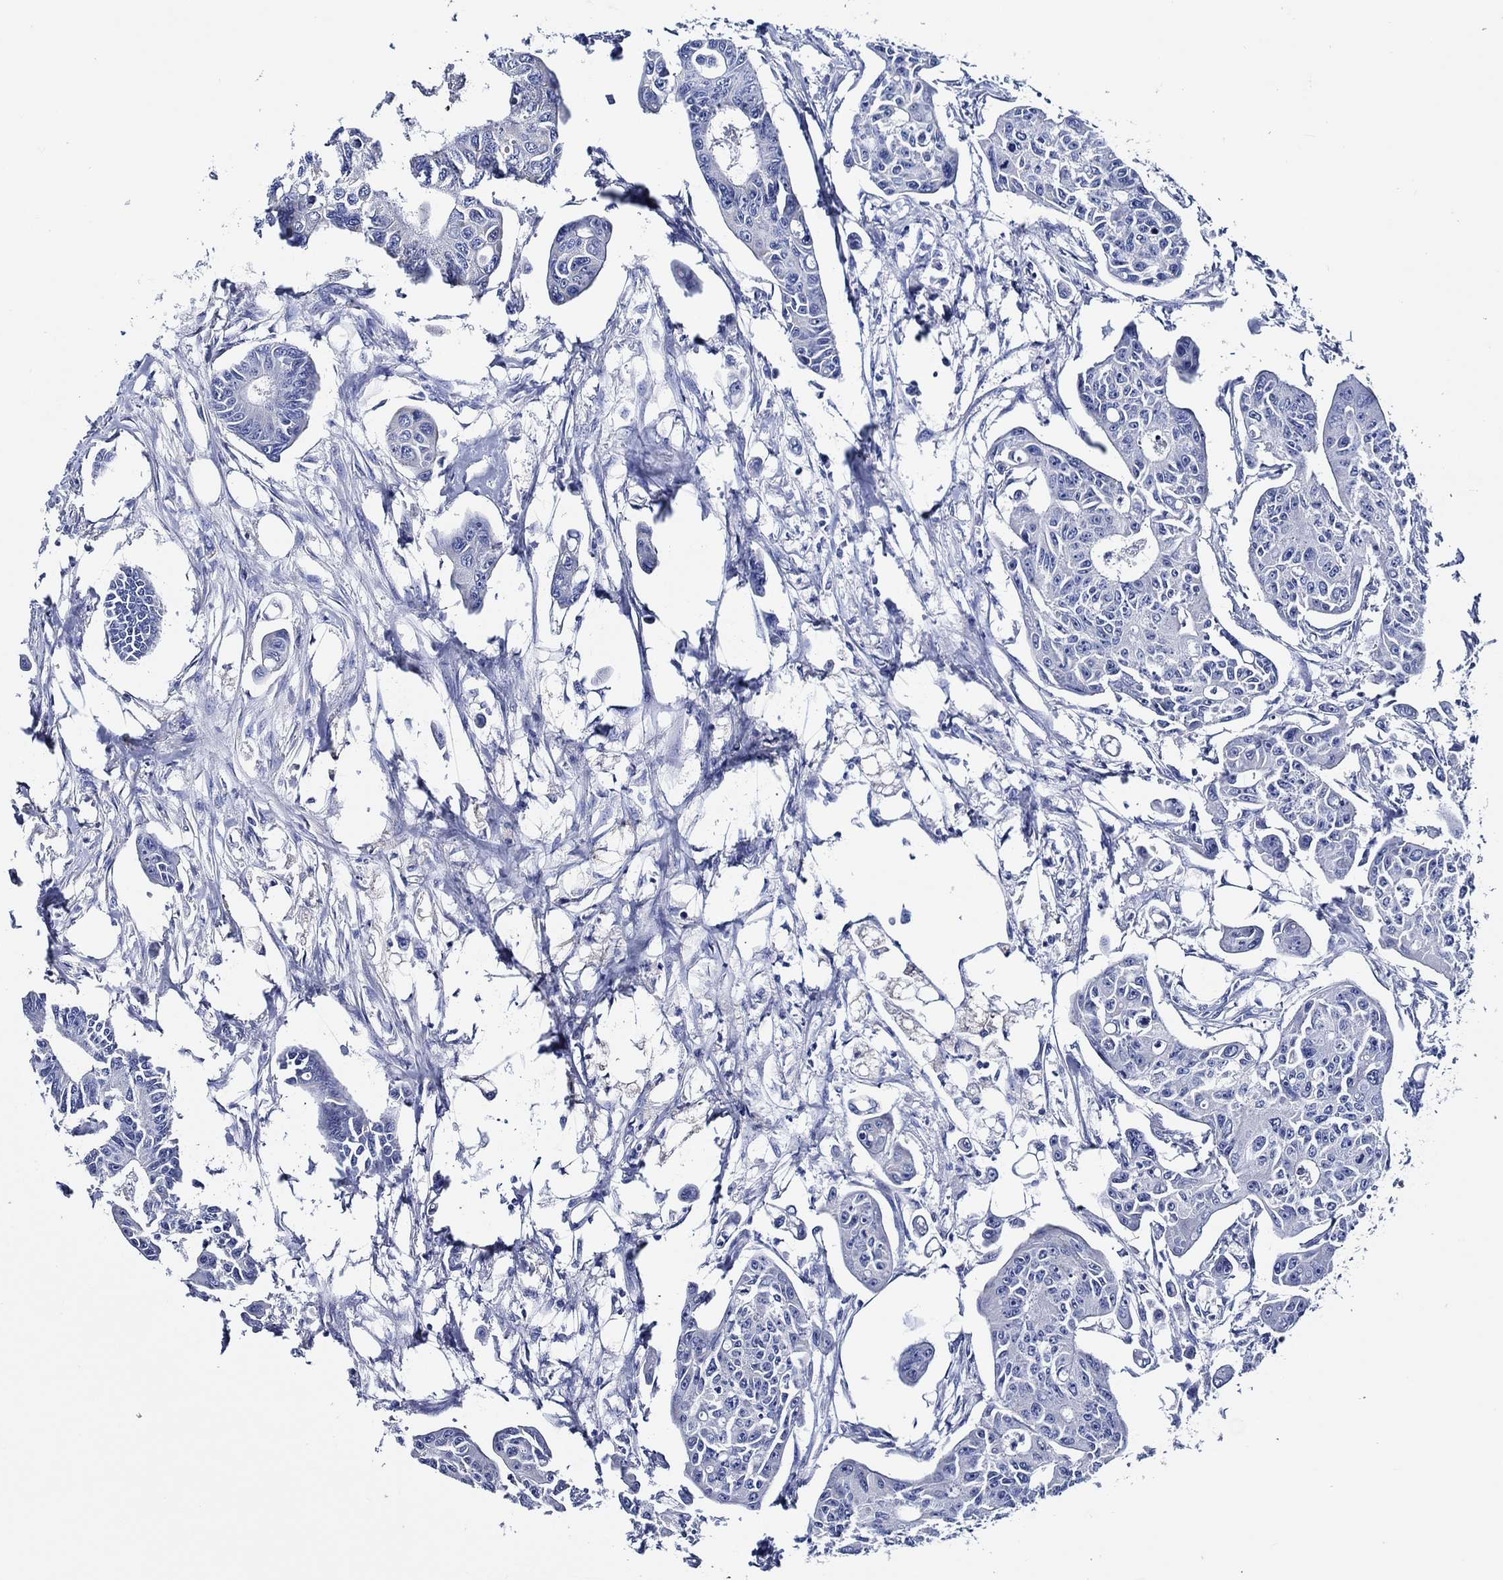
{"staining": {"intensity": "negative", "quantity": "none", "location": "none"}, "tissue": "colorectal cancer", "cell_type": "Tumor cells", "image_type": "cancer", "snomed": [{"axis": "morphology", "description": "Adenocarcinoma, NOS"}, {"axis": "topography", "description": "Colon"}], "caption": "DAB immunohistochemical staining of human adenocarcinoma (colorectal) displays no significant expression in tumor cells.", "gene": "WDR62", "patient": {"sex": "male", "age": 70}}